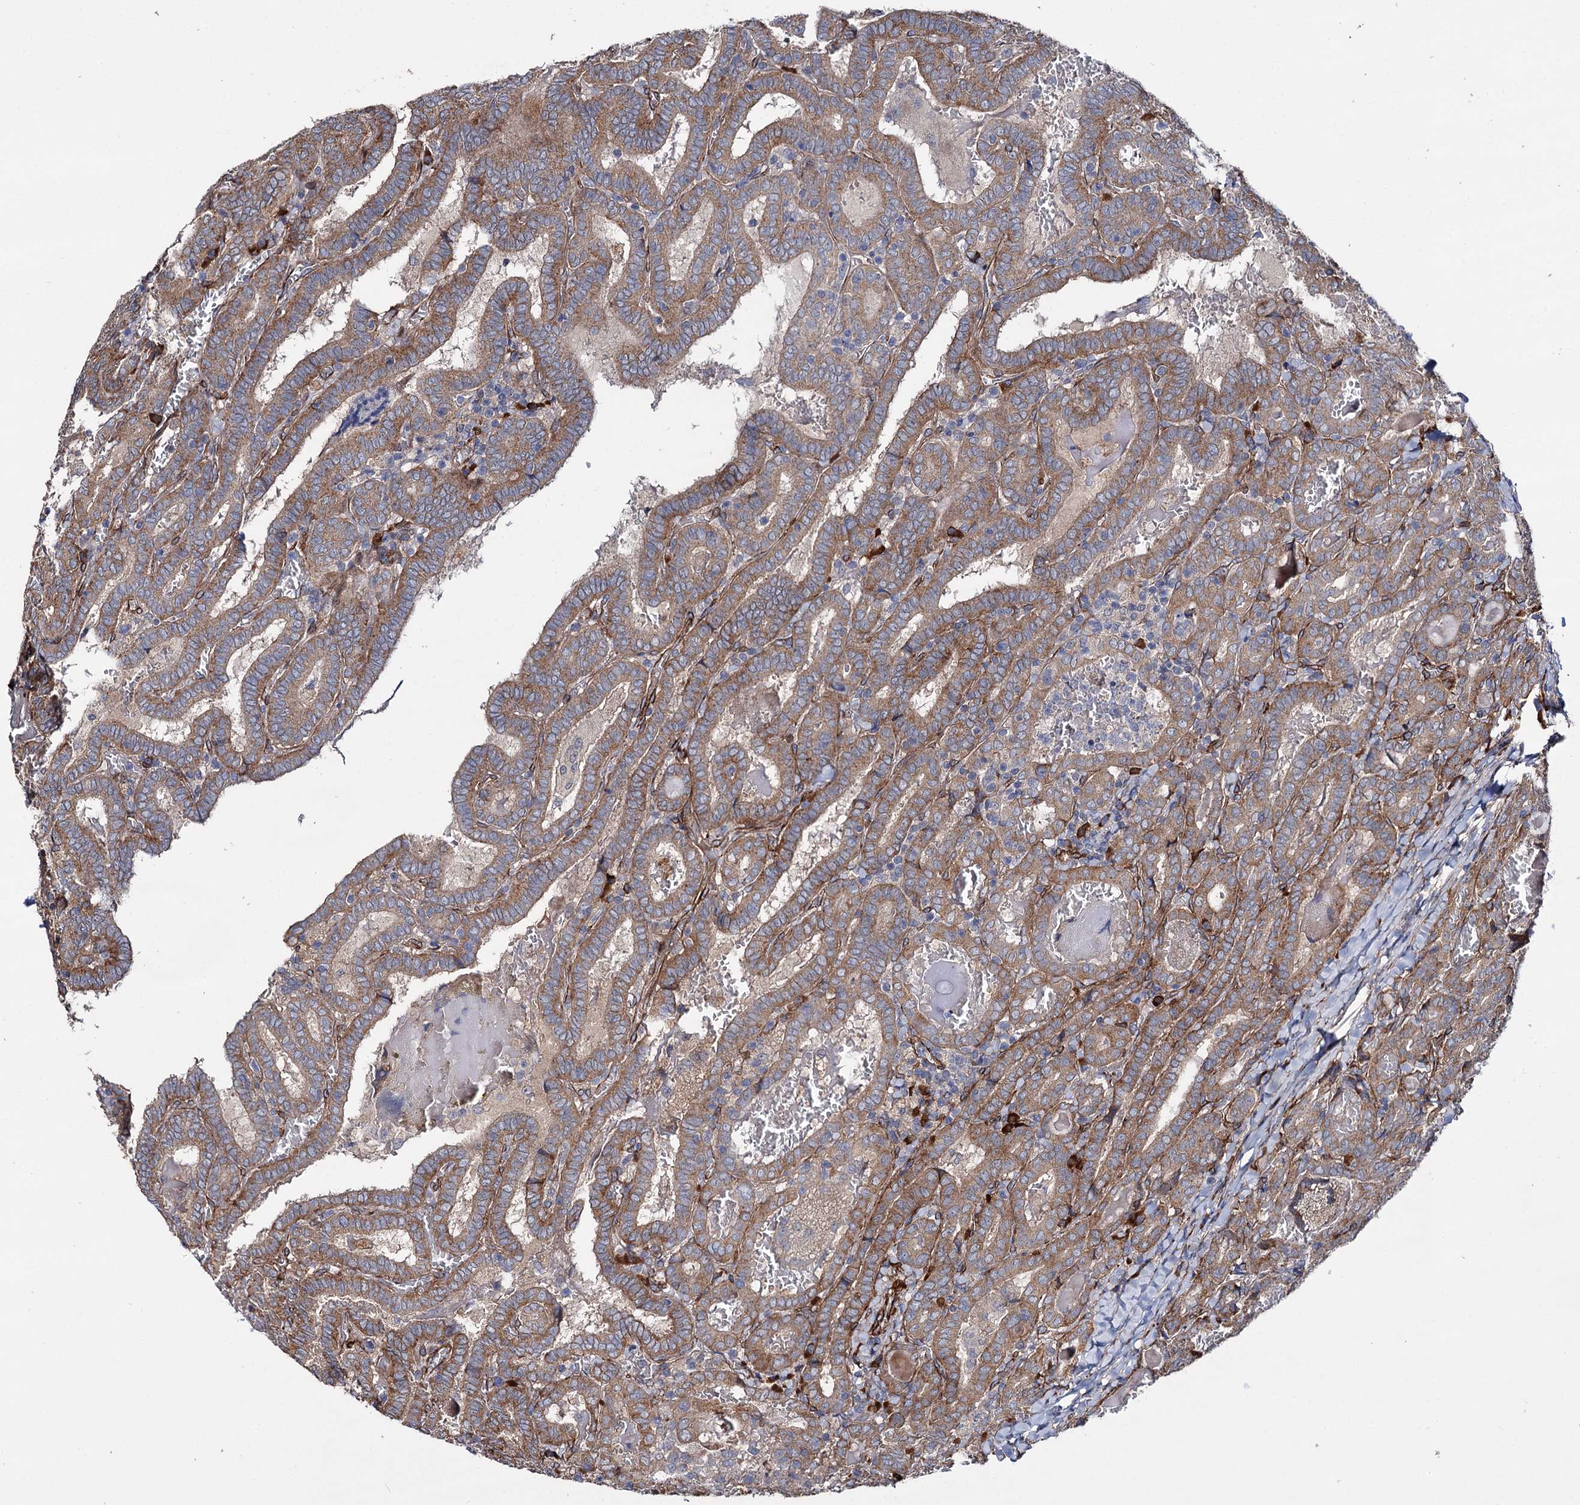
{"staining": {"intensity": "moderate", "quantity": ">75%", "location": "cytoplasmic/membranous"}, "tissue": "thyroid cancer", "cell_type": "Tumor cells", "image_type": "cancer", "snomed": [{"axis": "morphology", "description": "Papillary adenocarcinoma, NOS"}, {"axis": "topography", "description": "Thyroid gland"}], "caption": "Protein analysis of thyroid cancer (papillary adenocarcinoma) tissue shows moderate cytoplasmic/membranous expression in about >75% of tumor cells.", "gene": "SPATS2", "patient": {"sex": "female", "age": 72}}